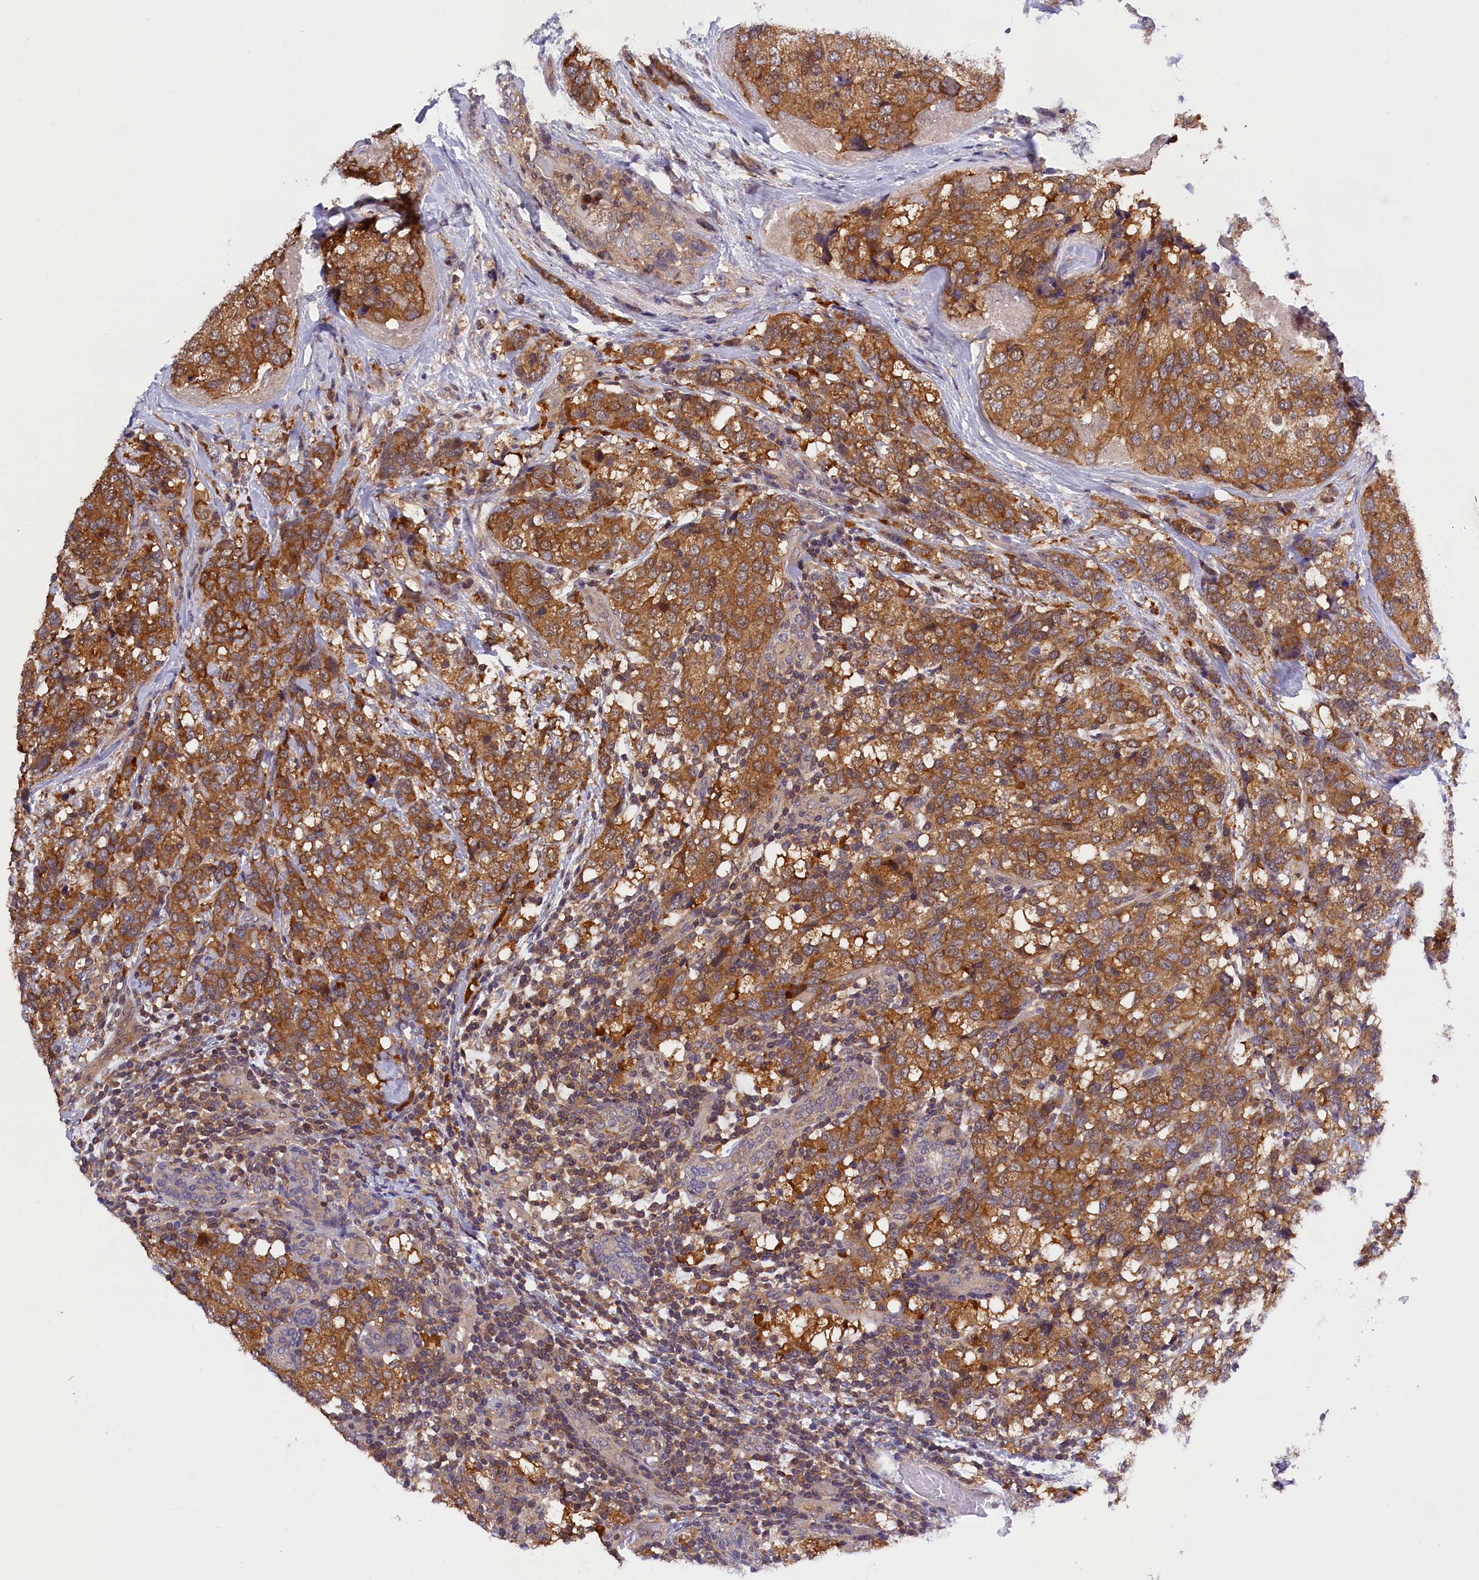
{"staining": {"intensity": "moderate", "quantity": ">75%", "location": "cytoplasmic/membranous"}, "tissue": "breast cancer", "cell_type": "Tumor cells", "image_type": "cancer", "snomed": [{"axis": "morphology", "description": "Lobular carcinoma"}, {"axis": "topography", "description": "Breast"}], "caption": "This is a histology image of IHC staining of breast lobular carcinoma, which shows moderate positivity in the cytoplasmic/membranous of tumor cells.", "gene": "TBCB", "patient": {"sex": "female", "age": 59}}